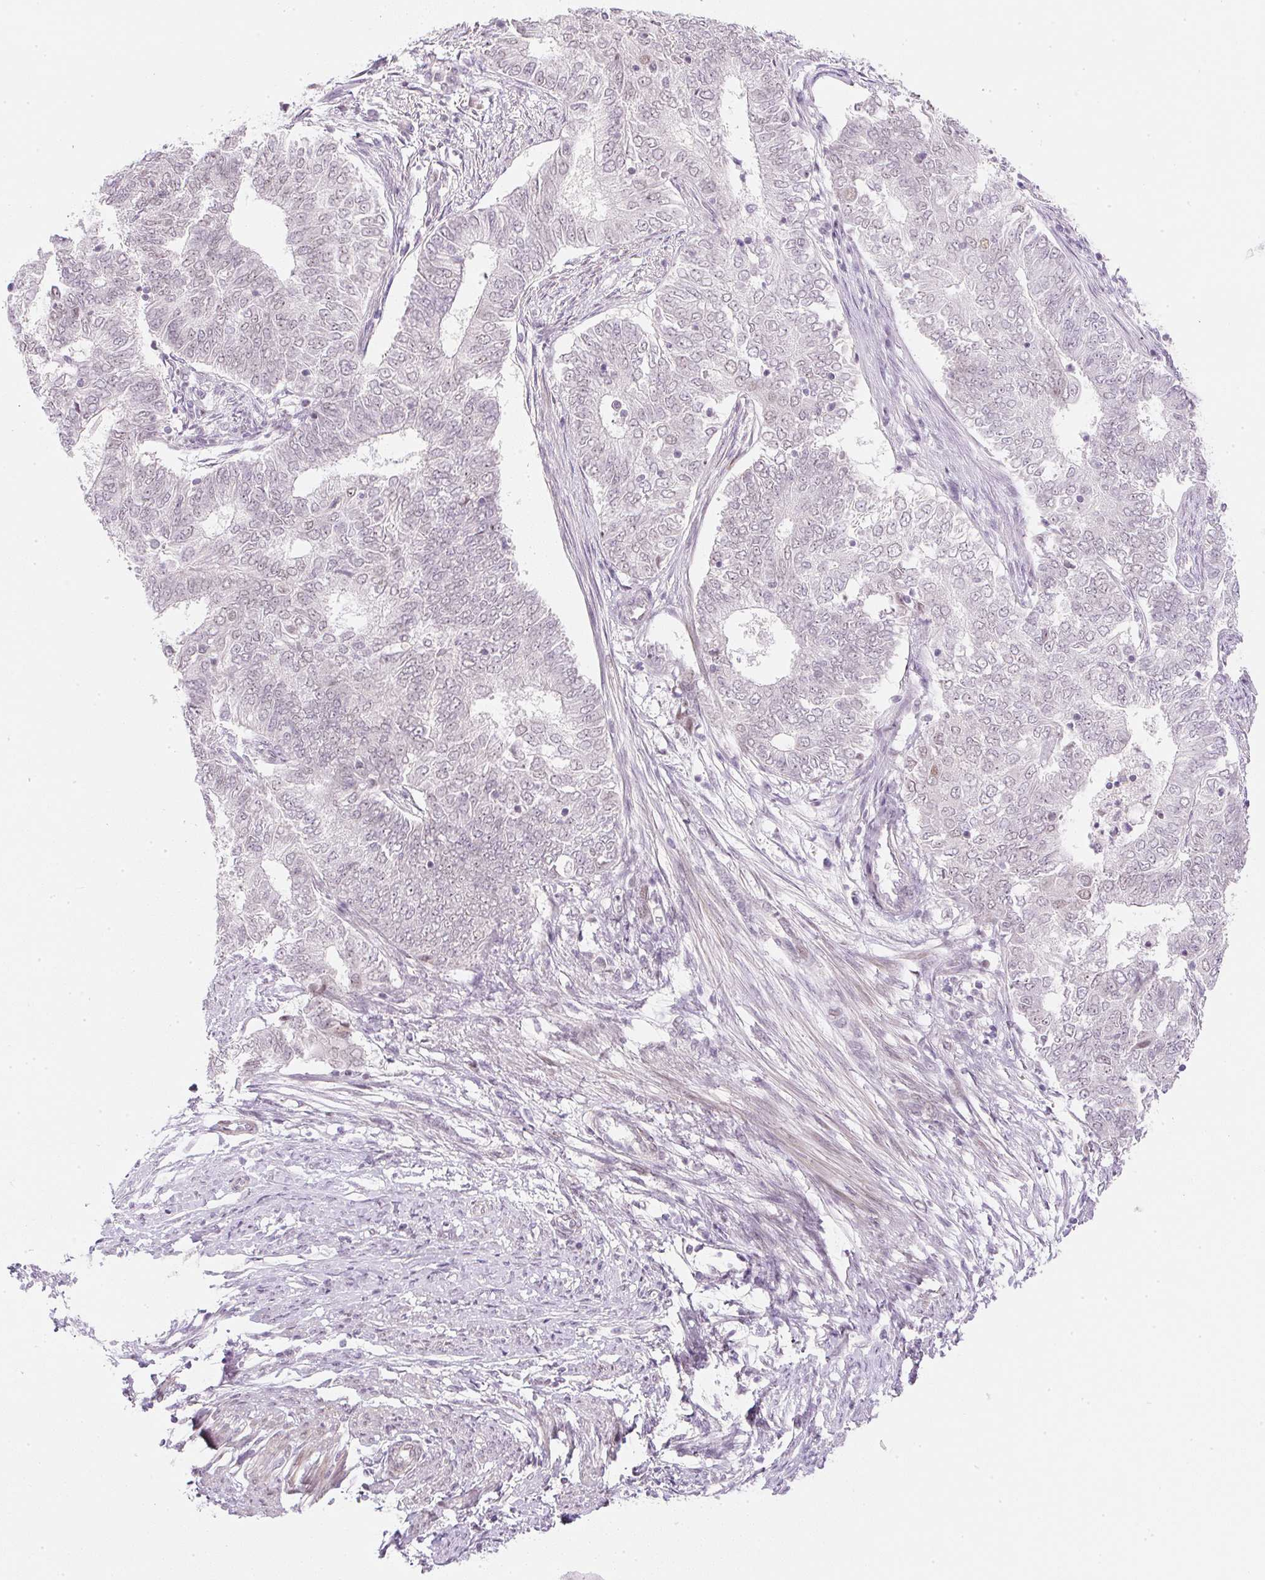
{"staining": {"intensity": "weak", "quantity": "25%-75%", "location": "nuclear"}, "tissue": "endometrial cancer", "cell_type": "Tumor cells", "image_type": "cancer", "snomed": [{"axis": "morphology", "description": "Adenocarcinoma, NOS"}, {"axis": "topography", "description": "Endometrium"}], "caption": "Immunohistochemical staining of endometrial adenocarcinoma displays low levels of weak nuclear staining in approximately 25%-75% of tumor cells.", "gene": "DPPA4", "patient": {"sex": "female", "age": 62}}